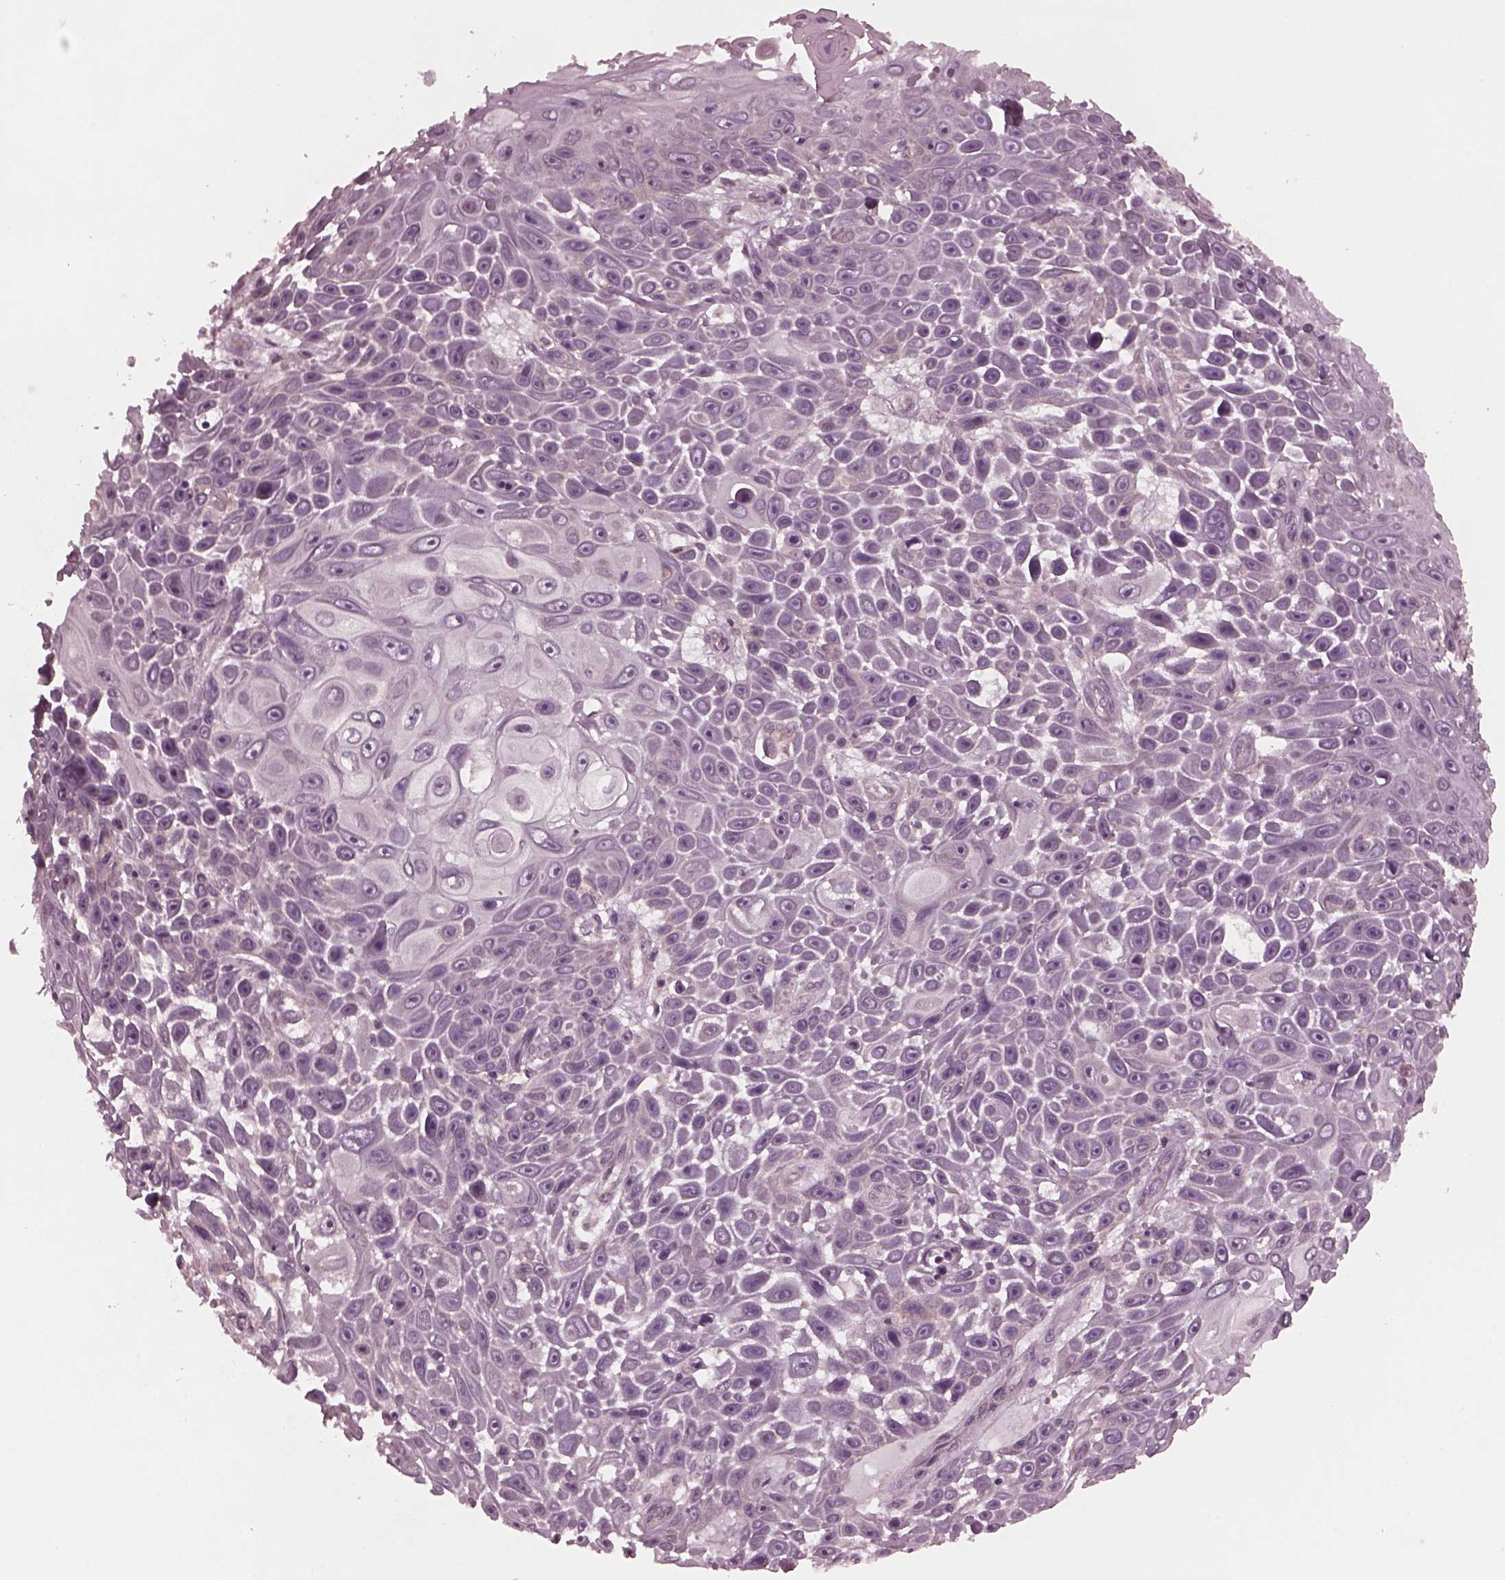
{"staining": {"intensity": "negative", "quantity": "none", "location": "none"}, "tissue": "skin cancer", "cell_type": "Tumor cells", "image_type": "cancer", "snomed": [{"axis": "morphology", "description": "Squamous cell carcinoma, NOS"}, {"axis": "topography", "description": "Skin"}], "caption": "This is an immunohistochemistry (IHC) micrograph of squamous cell carcinoma (skin). There is no positivity in tumor cells.", "gene": "TUBG1", "patient": {"sex": "male", "age": 82}}